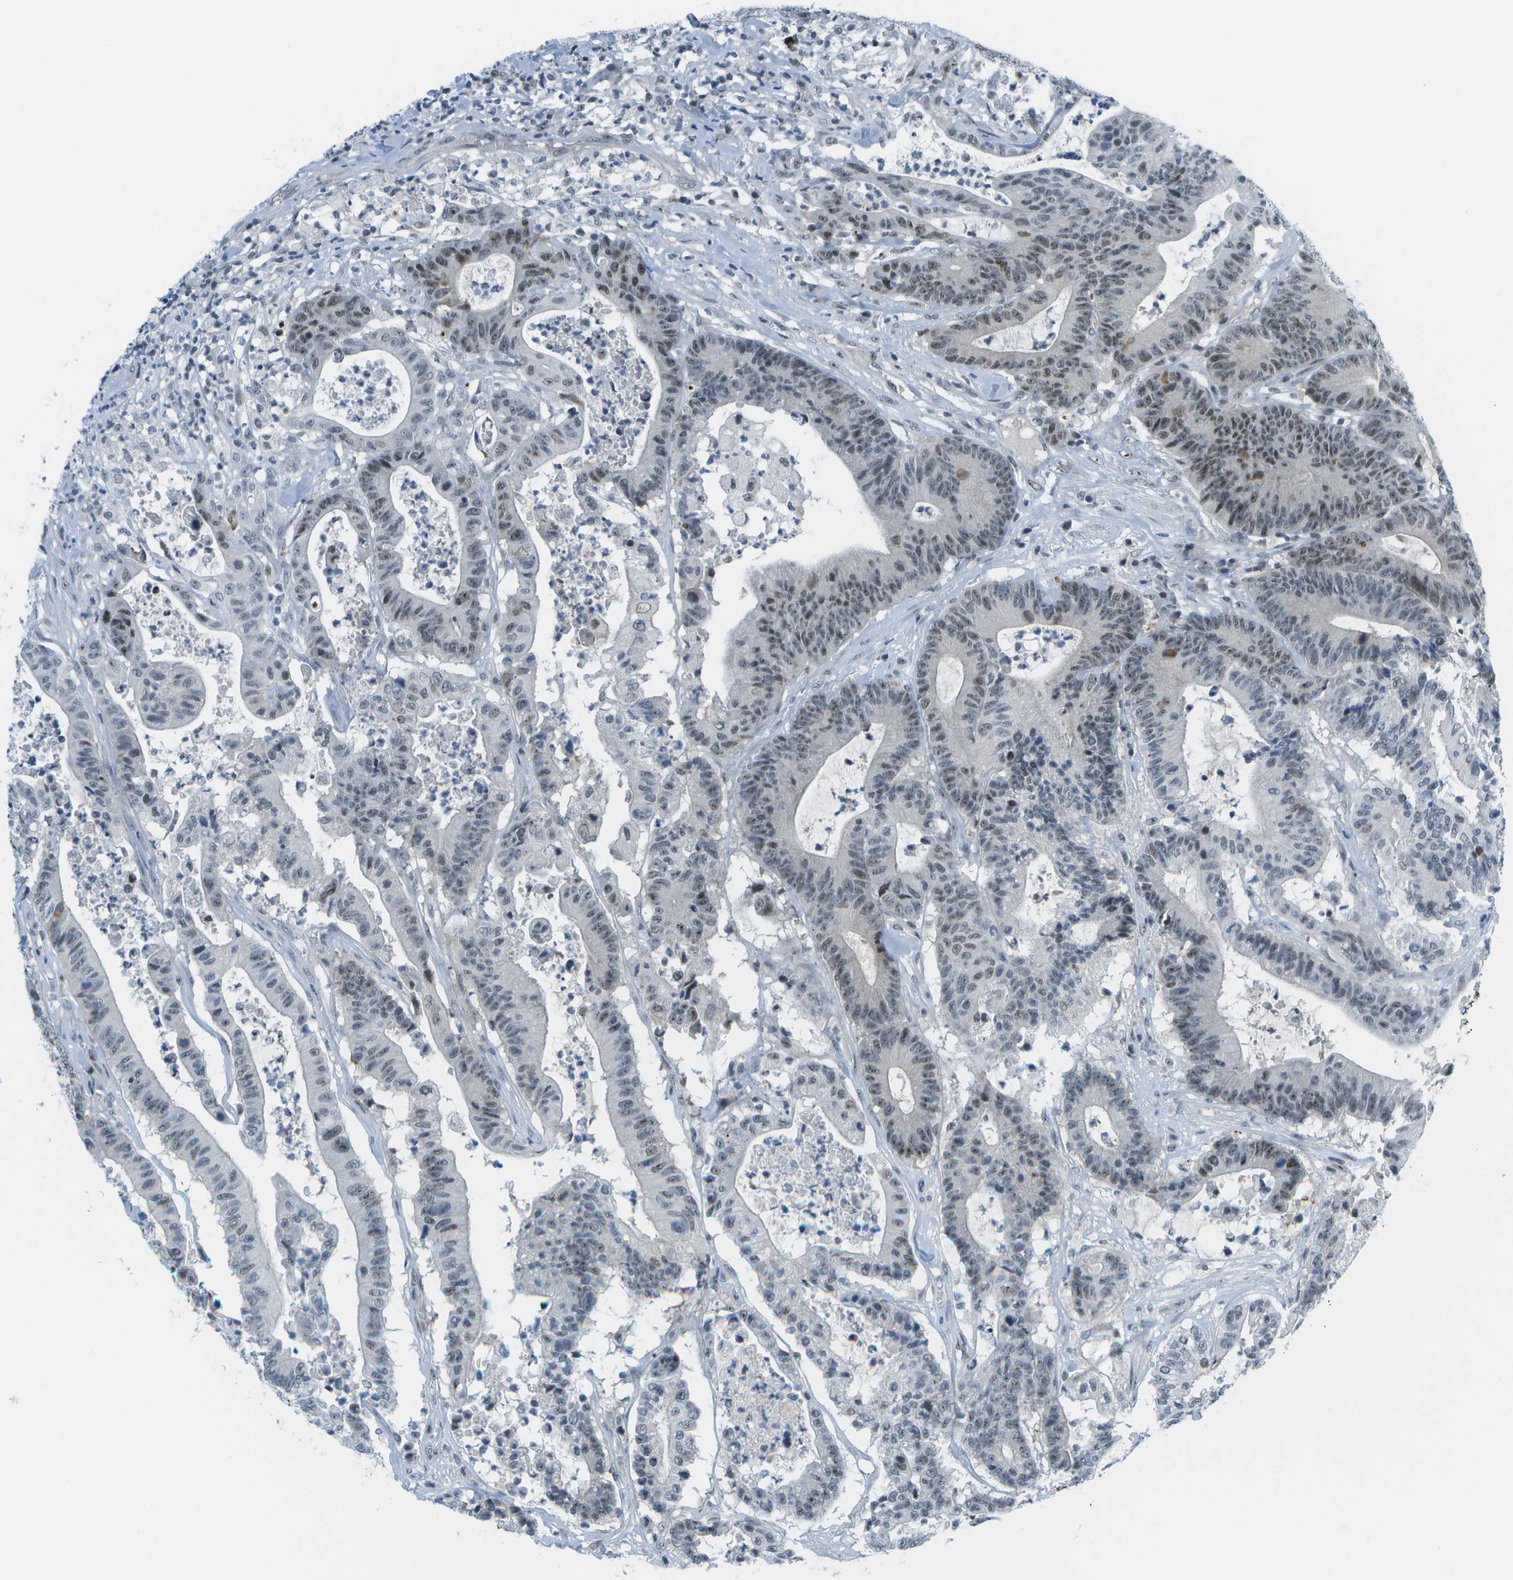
{"staining": {"intensity": "weak", "quantity": "25%-75%", "location": "nuclear"}, "tissue": "colorectal cancer", "cell_type": "Tumor cells", "image_type": "cancer", "snomed": [{"axis": "morphology", "description": "Adenocarcinoma, NOS"}, {"axis": "topography", "description": "Colon"}], "caption": "Human adenocarcinoma (colorectal) stained for a protein (brown) exhibits weak nuclear positive staining in about 25%-75% of tumor cells.", "gene": "PITHD1", "patient": {"sex": "female", "age": 84}}